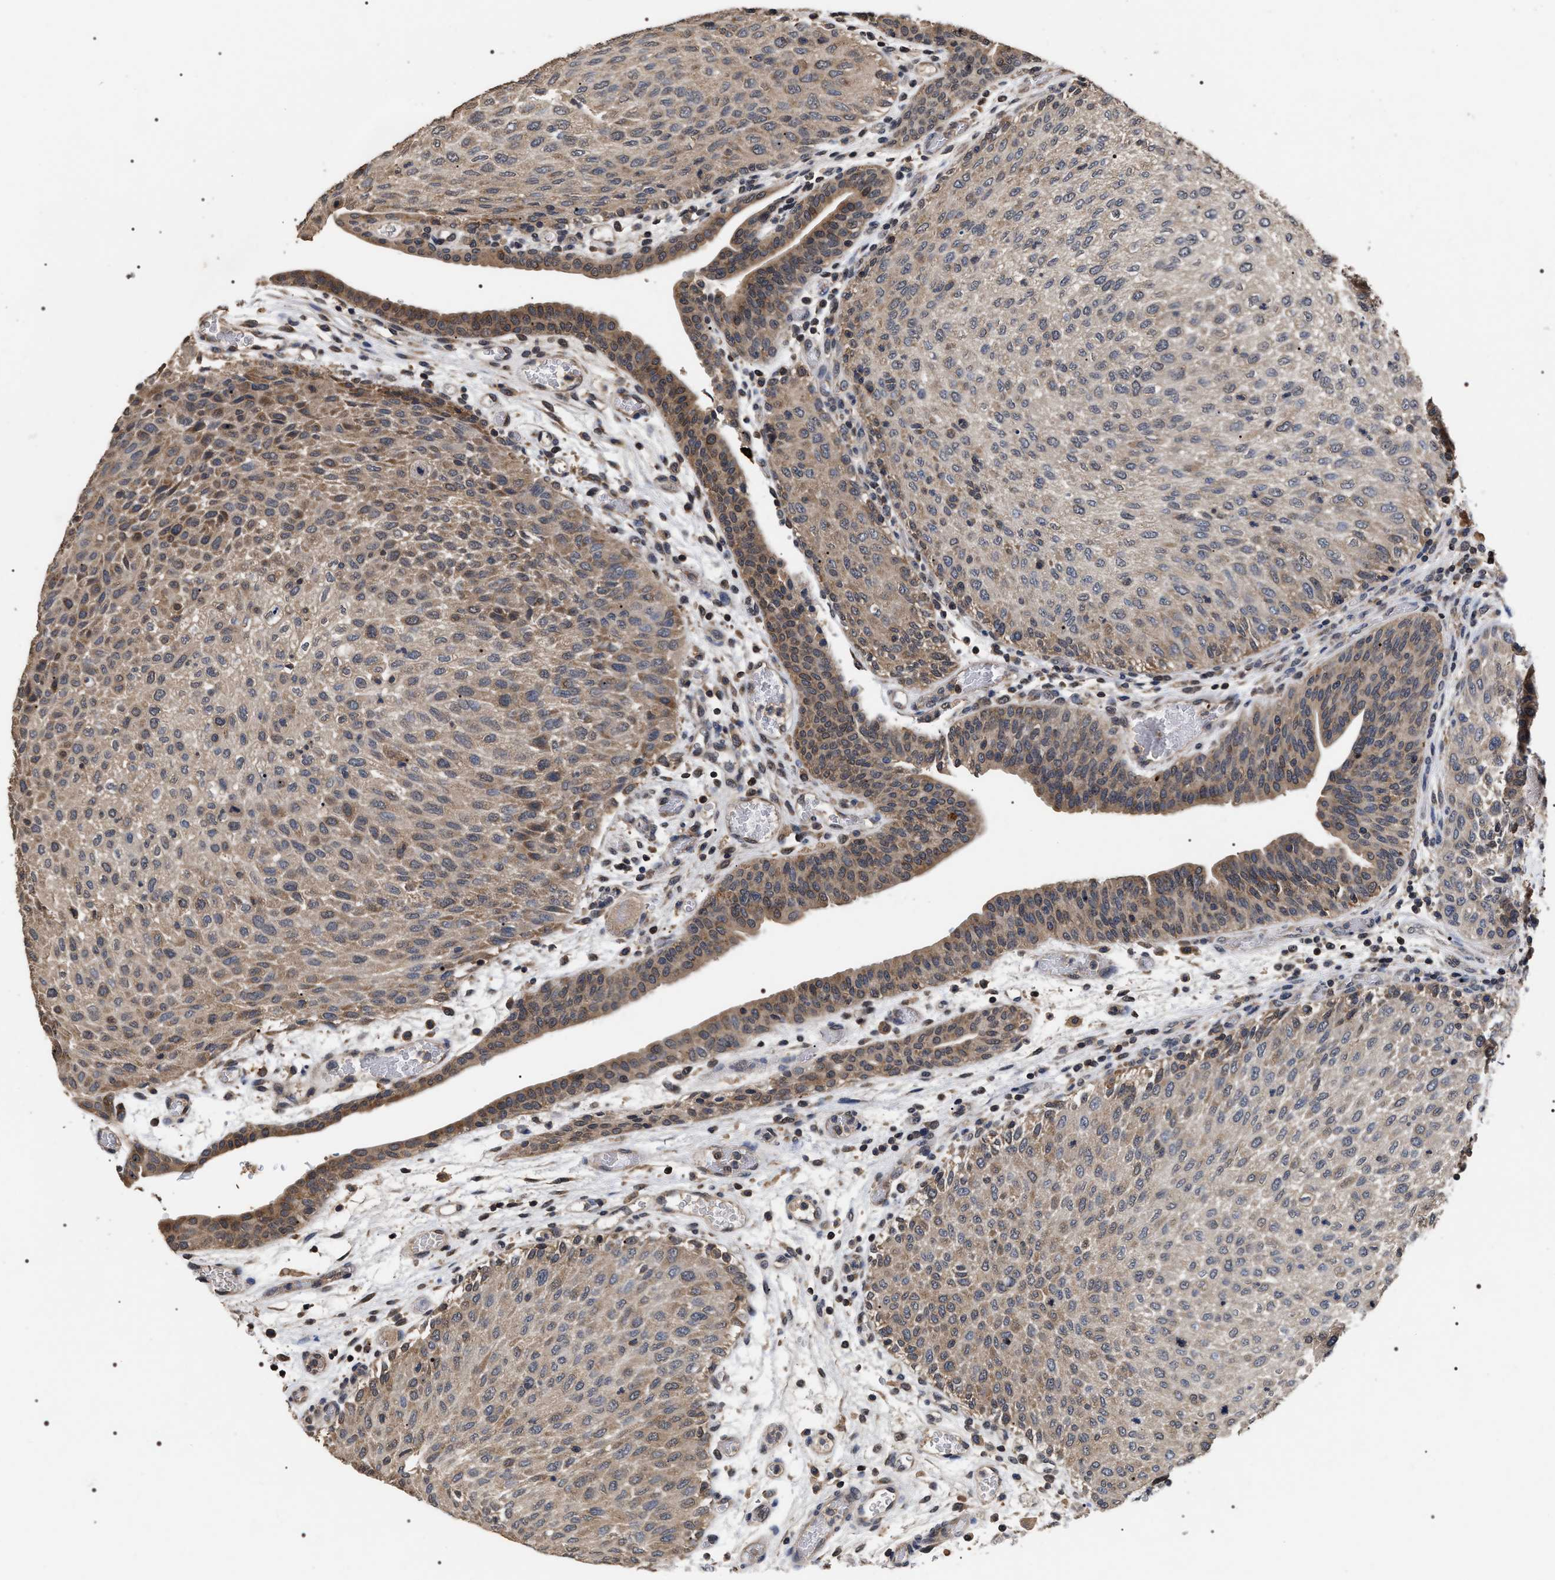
{"staining": {"intensity": "moderate", "quantity": ">75%", "location": "cytoplasmic/membranous"}, "tissue": "urothelial cancer", "cell_type": "Tumor cells", "image_type": "cancer", "snomed": [{"axis": "morphology", "description": "Urothelial carcinoma, Low grade"}, {"axis": "morphology", "description": "Urothelial carcinoma, High grade"}, {"axis": "topography", "description": "Urinary bladder"}], "caption": "Protein expression analysis of human high-grade urothelial carcinoma reveals moderate cytoplasmic/membranous staining in approximately >75% of tumor cells. Using DAB (brown) and hematoxylin (blue) stains, captured at high magnification using brightfield microscopy.", "gene": "UPF3A", "patient": {"sex": "male", "age": 35}}